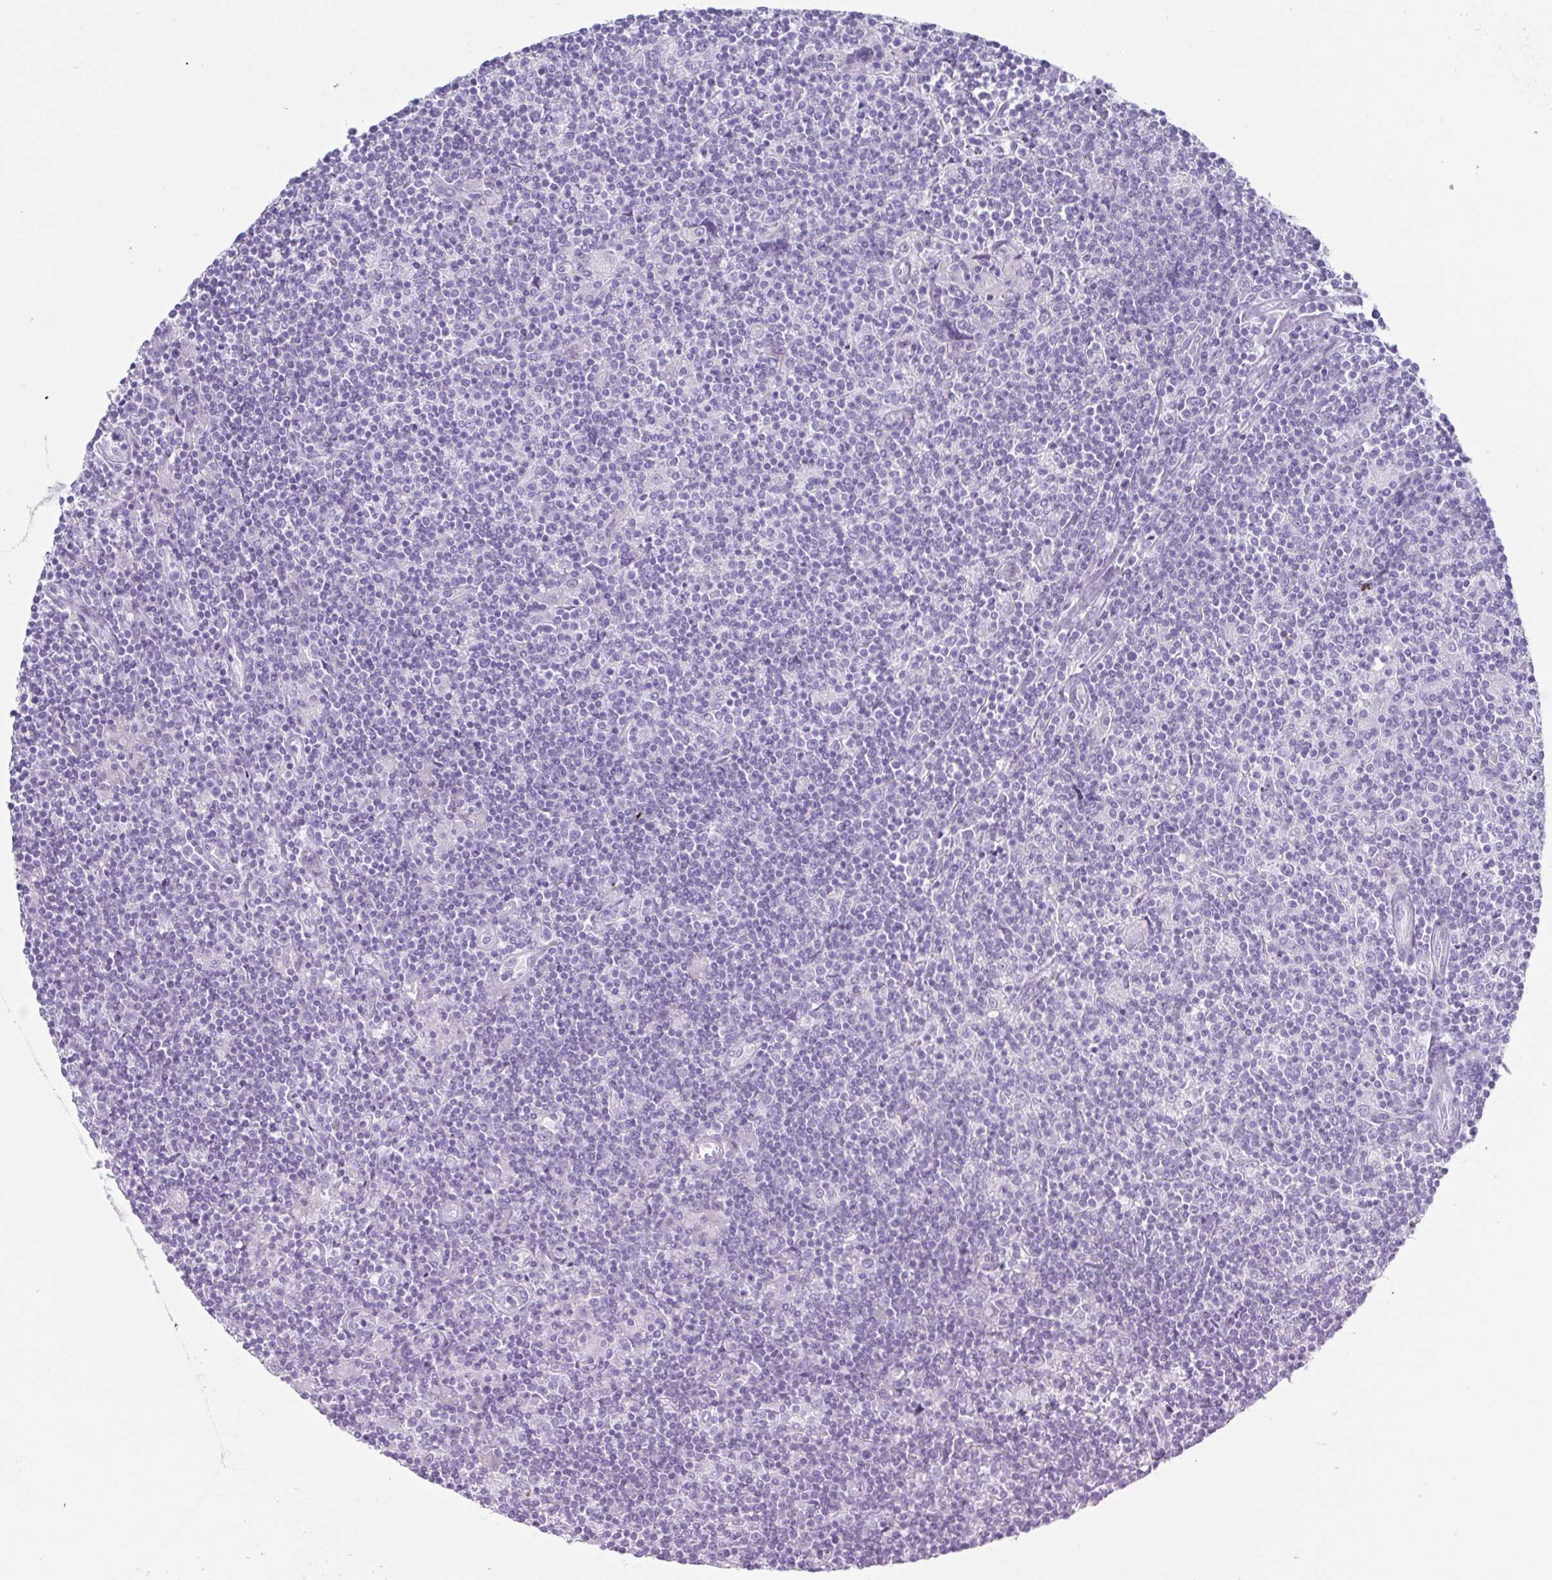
{"staining": {"intensity": "negative", "quantity": "none", "location": "none"}, "tissue": "lymphoma", "cell_type": "Tumor cells", "image_type": "cancer", "snomed": [{"axis": "morphology", "description": "Hodgkin's disease, NOS"}, {"axis": "topography", "description": "Lymph node"}], "caption": "The micrograph demonstrates no significant expression in tumor cells of Hodgkin's disease.", "gene": "SYCP1", "patient": {"sex": "male", "age": 40}}